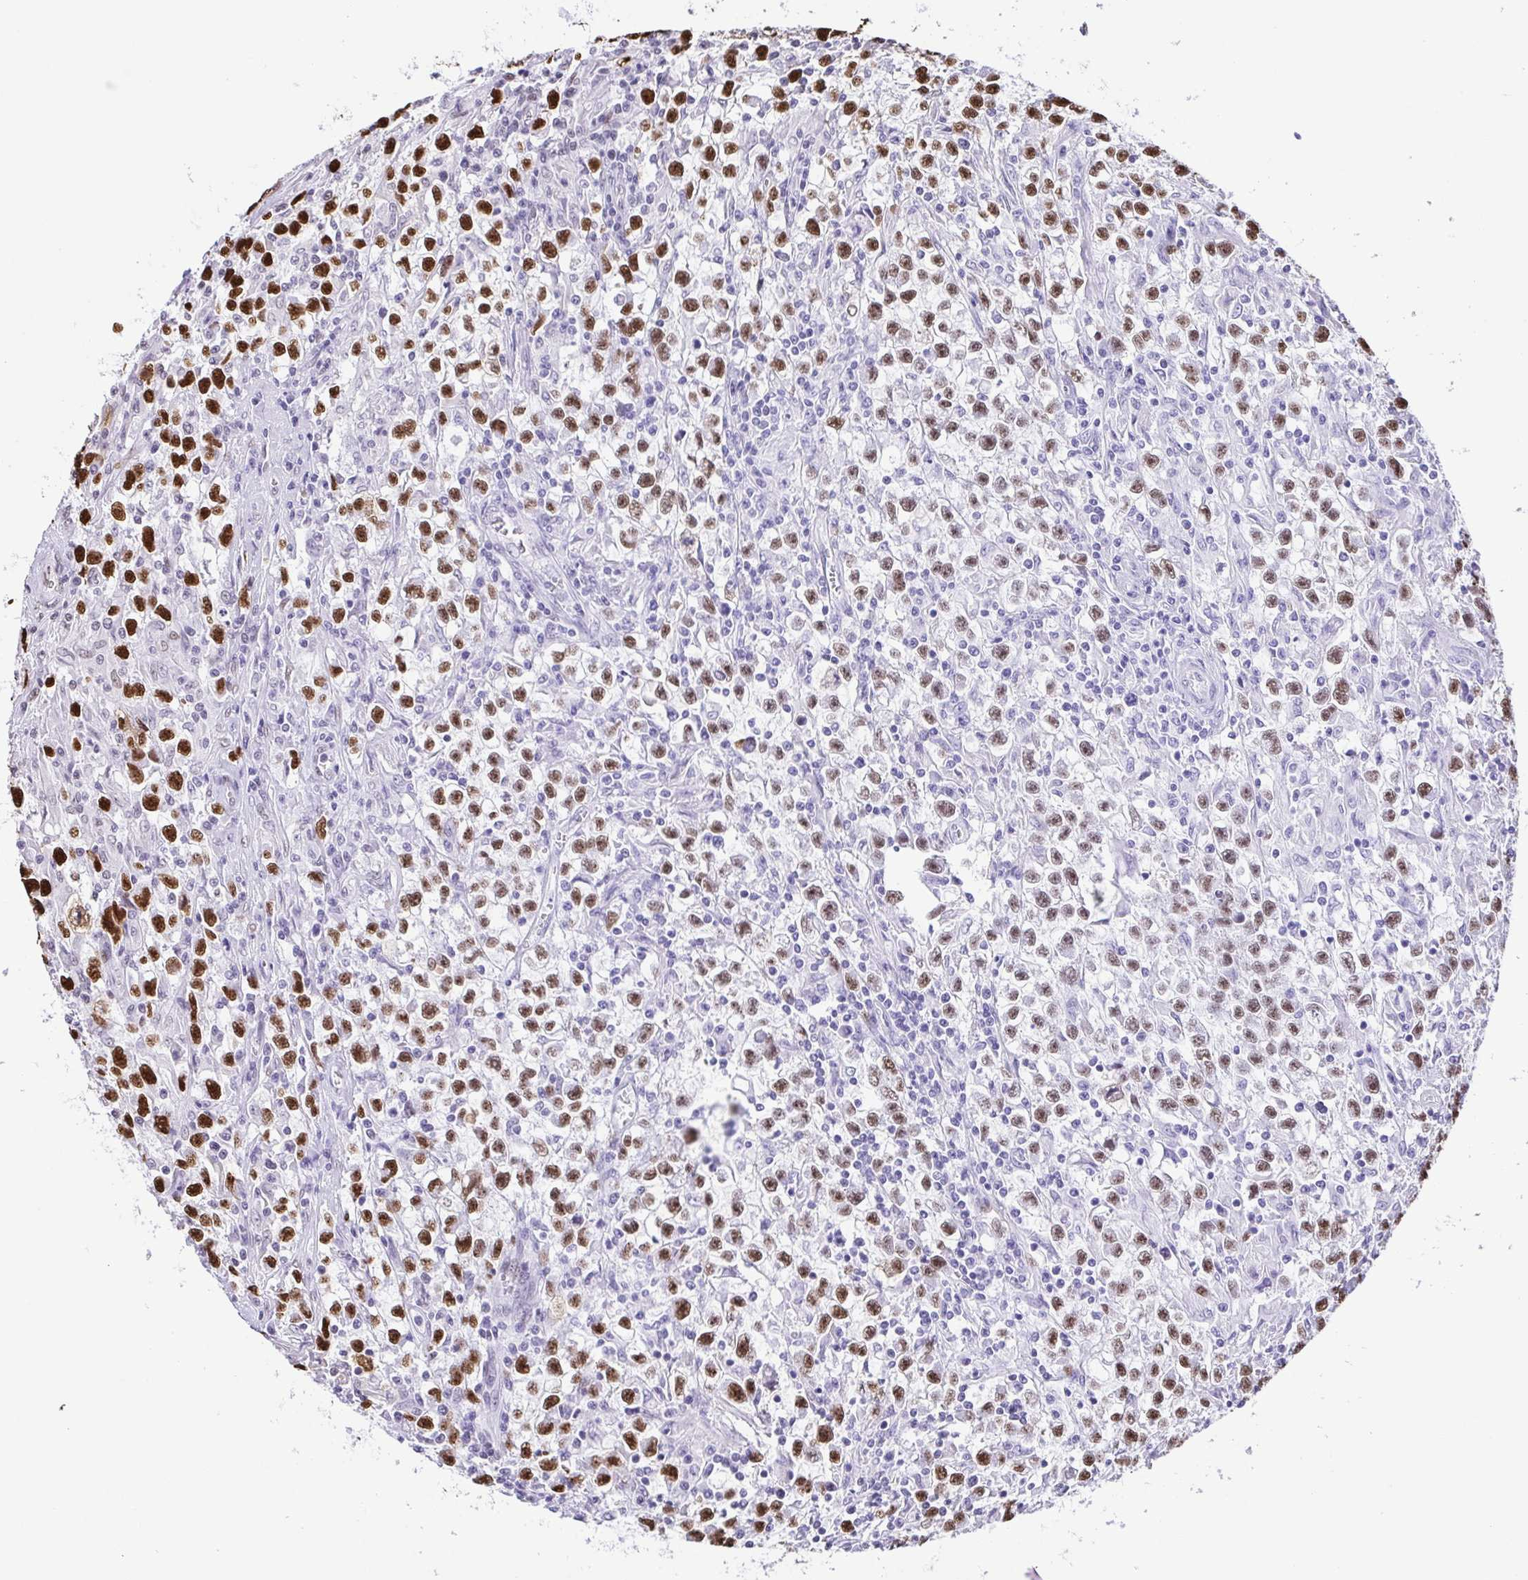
{"staining": {"intensity": "strong", "quantity": "25%-75%", "location": "nuclear"}, "tissue": "testis cancer", "cell_type": "Tumor cells", "image_type": "cancer", "snomed": [{"axis": "morphology", "description": "Seminoma, NOS"}, {"axis": "topography", "description": "Testis"}], "caption": "Tumor cells reveal high levels of strong nuclear expression in about 25%-75% of cells in testis seminoma. The staining was performed using DAB, with brown indicating positive protein expression. Nuclei are stained blue with hematoxylin.", "gene": "TRIM28", "patient": {"sex": "male", "age": 31}}